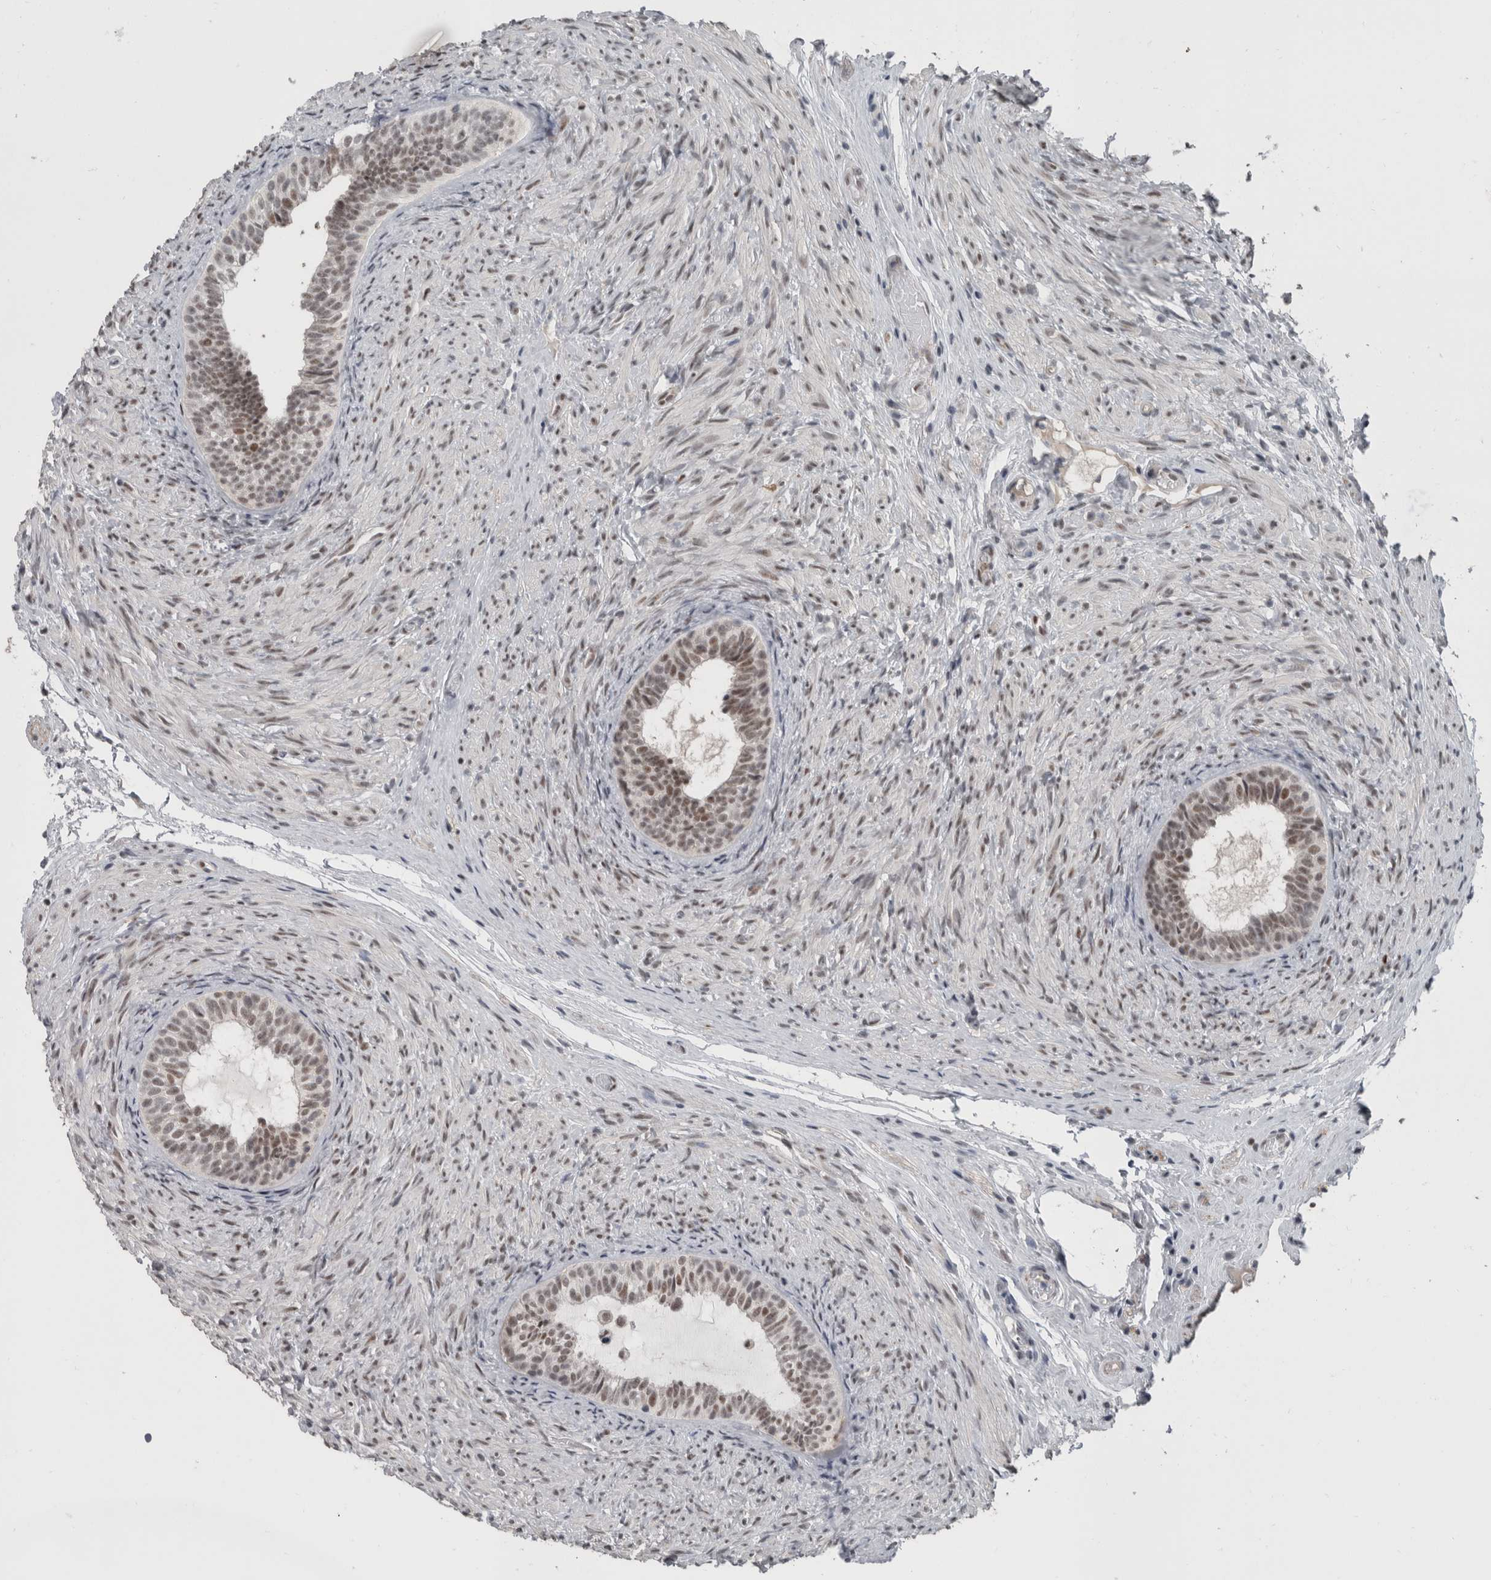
{"staining": {"intensity": "moderate", "quantity": ">75%", "location": "nuclear"}, "tissue": "epididymis", "cell_type": "Glandular cells", "image_type": "normal", "snomed": [{"axis": "morphology", "description": "Normal tissue, NOS"}, {"axis": "topography", "description": "Epididymis"}], "caption": "Brown immunohistochemical staining in unremarkable human epididymis displays moderate nuclear positivity in about >75% of glandular cells. (DAB (3,3'-diaminobenzidine) = brown stain, brightfield microscopy at high magnification).", "gene": "ZBTB21", "patient": {"sex": "male", "age": 5}}